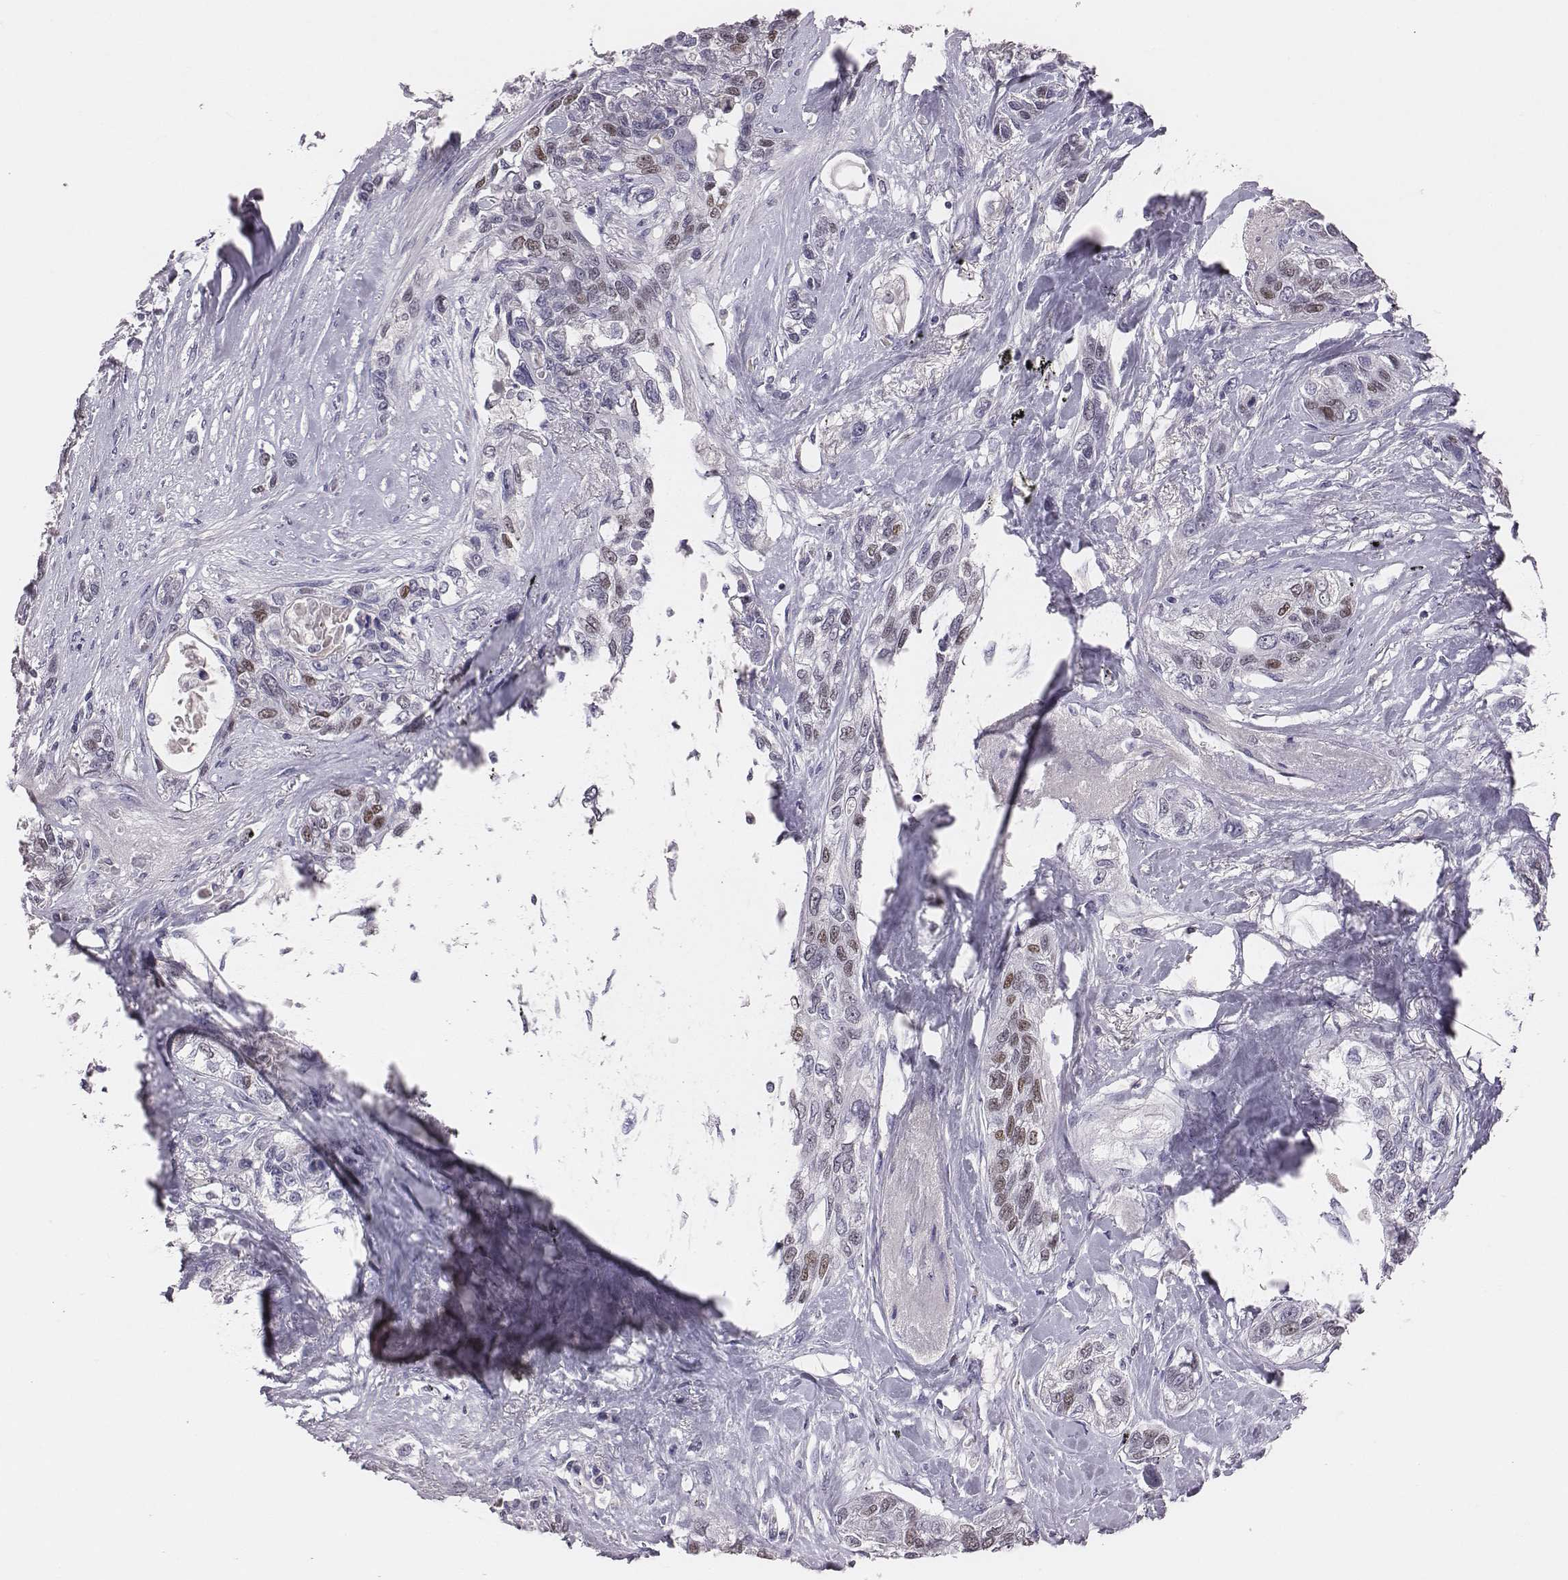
{"staining": {"intensity": "weak", "quantity": "25%-75%", "location": "nuclear"}, "tissue": "lung cancer", "cell_type": "Tumor cells", "image_type": "cancer", "snomed": [{"axis": "morphology", "description": "Squamous cell carcinoma, NOS"}, {"axis": "topography", "description": "Lung"}], "caption": "There is low levels of weak nuclear expression in tumor cells of lung cancer (squamous cell carcinoma), as demonstrated by immunohistochemical staining (brown color).", "gene": "EN1", "patient": {"sex": "female", "age": 70}}